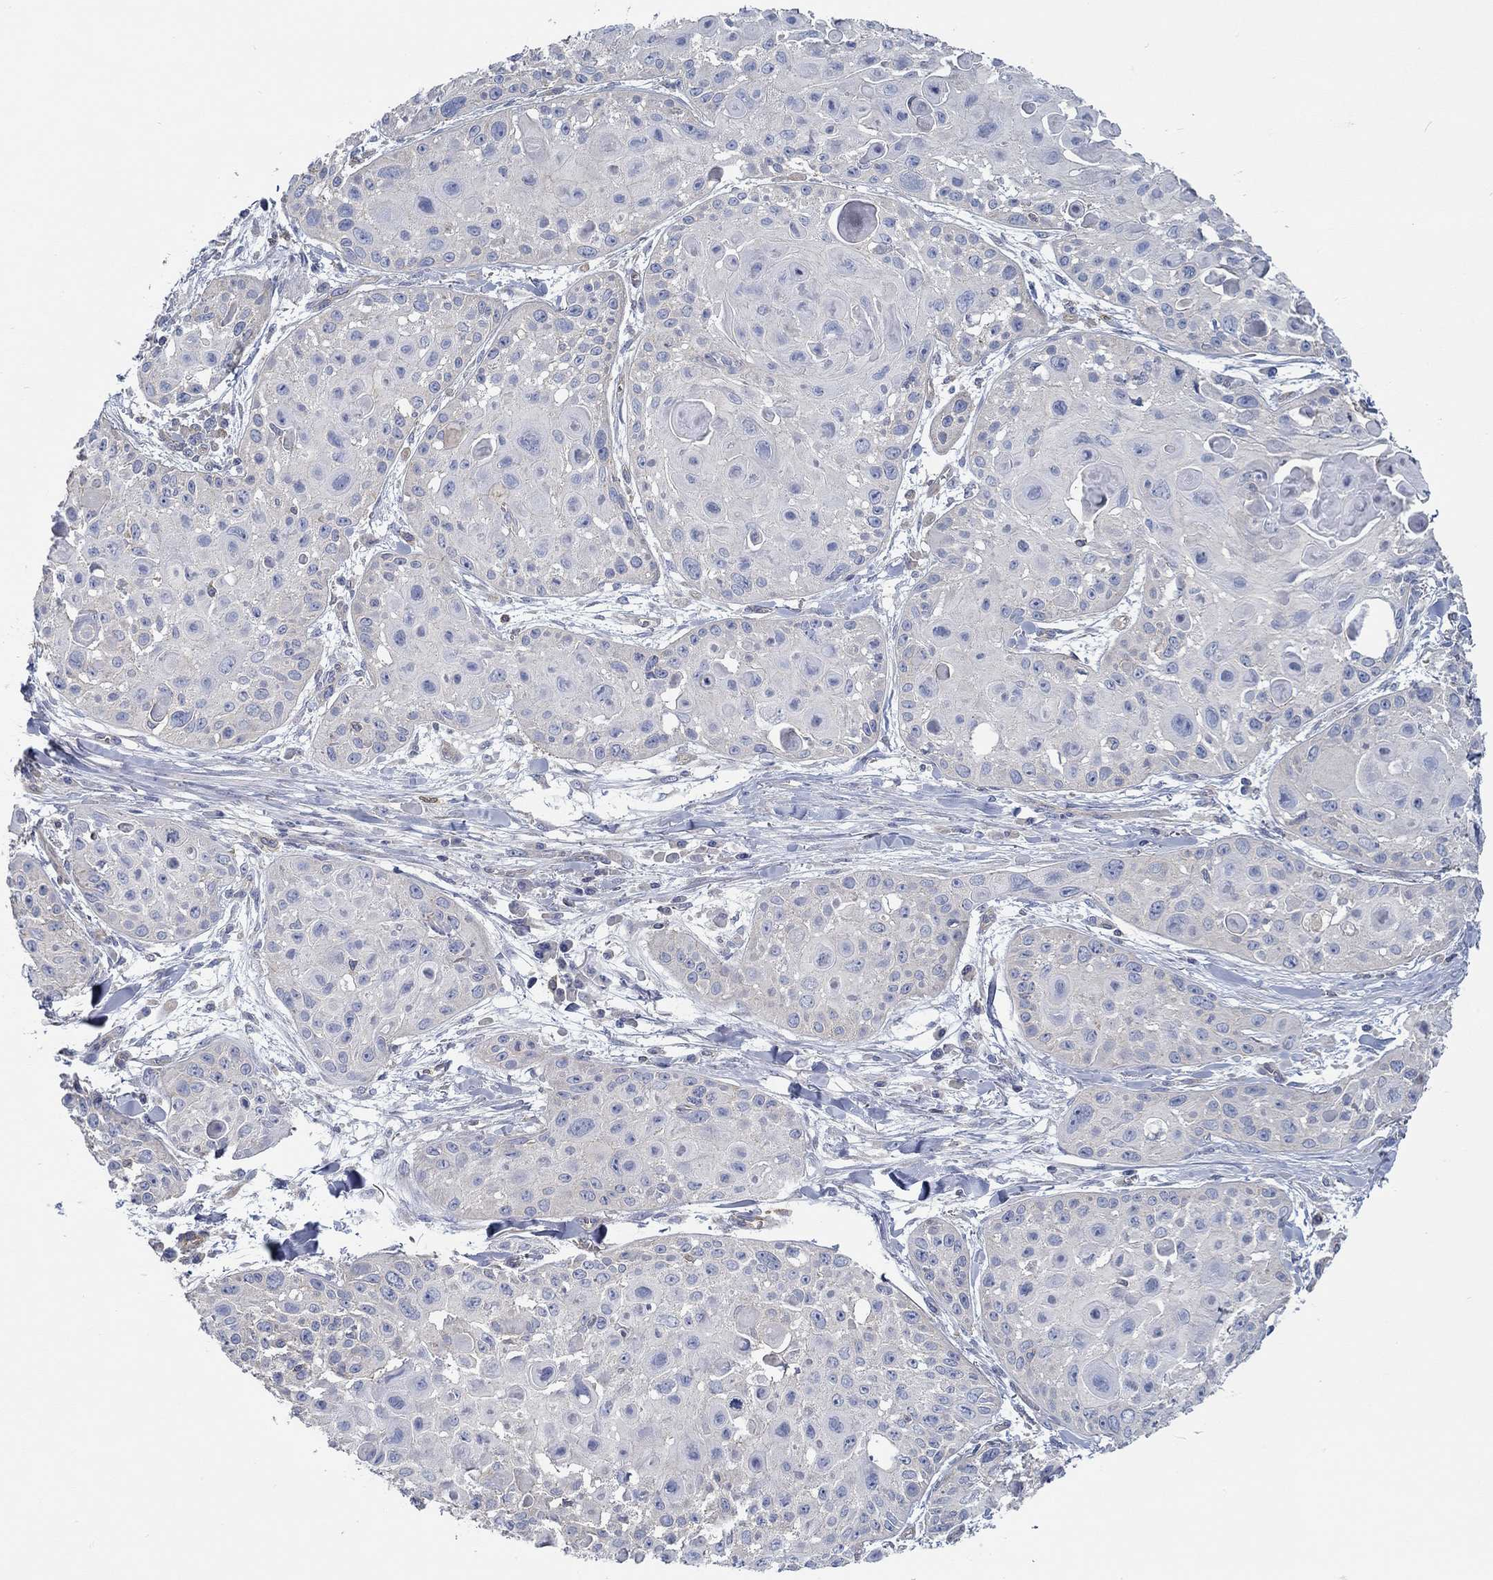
{"staining": {"intensity": "negative", "quantity": "none", "location": "none"}, "tissue": "skin cancer", "cell_type": "Tumor cells", "image_type": "cancer", "snomed": [{"axis": "morphology", "description": "Squamous cell carcinoma, NOS"}, {"axis": "topography", "description": "Skin"}, {"axis": "topography", "description": "Anal"}], "caption": "Photomicrograph shows no protein expression in tumor cells of skin squamous cell carcinoma tissue.", "gene": "BBOF1", "patient": {"sex": "female", "age": 75}}